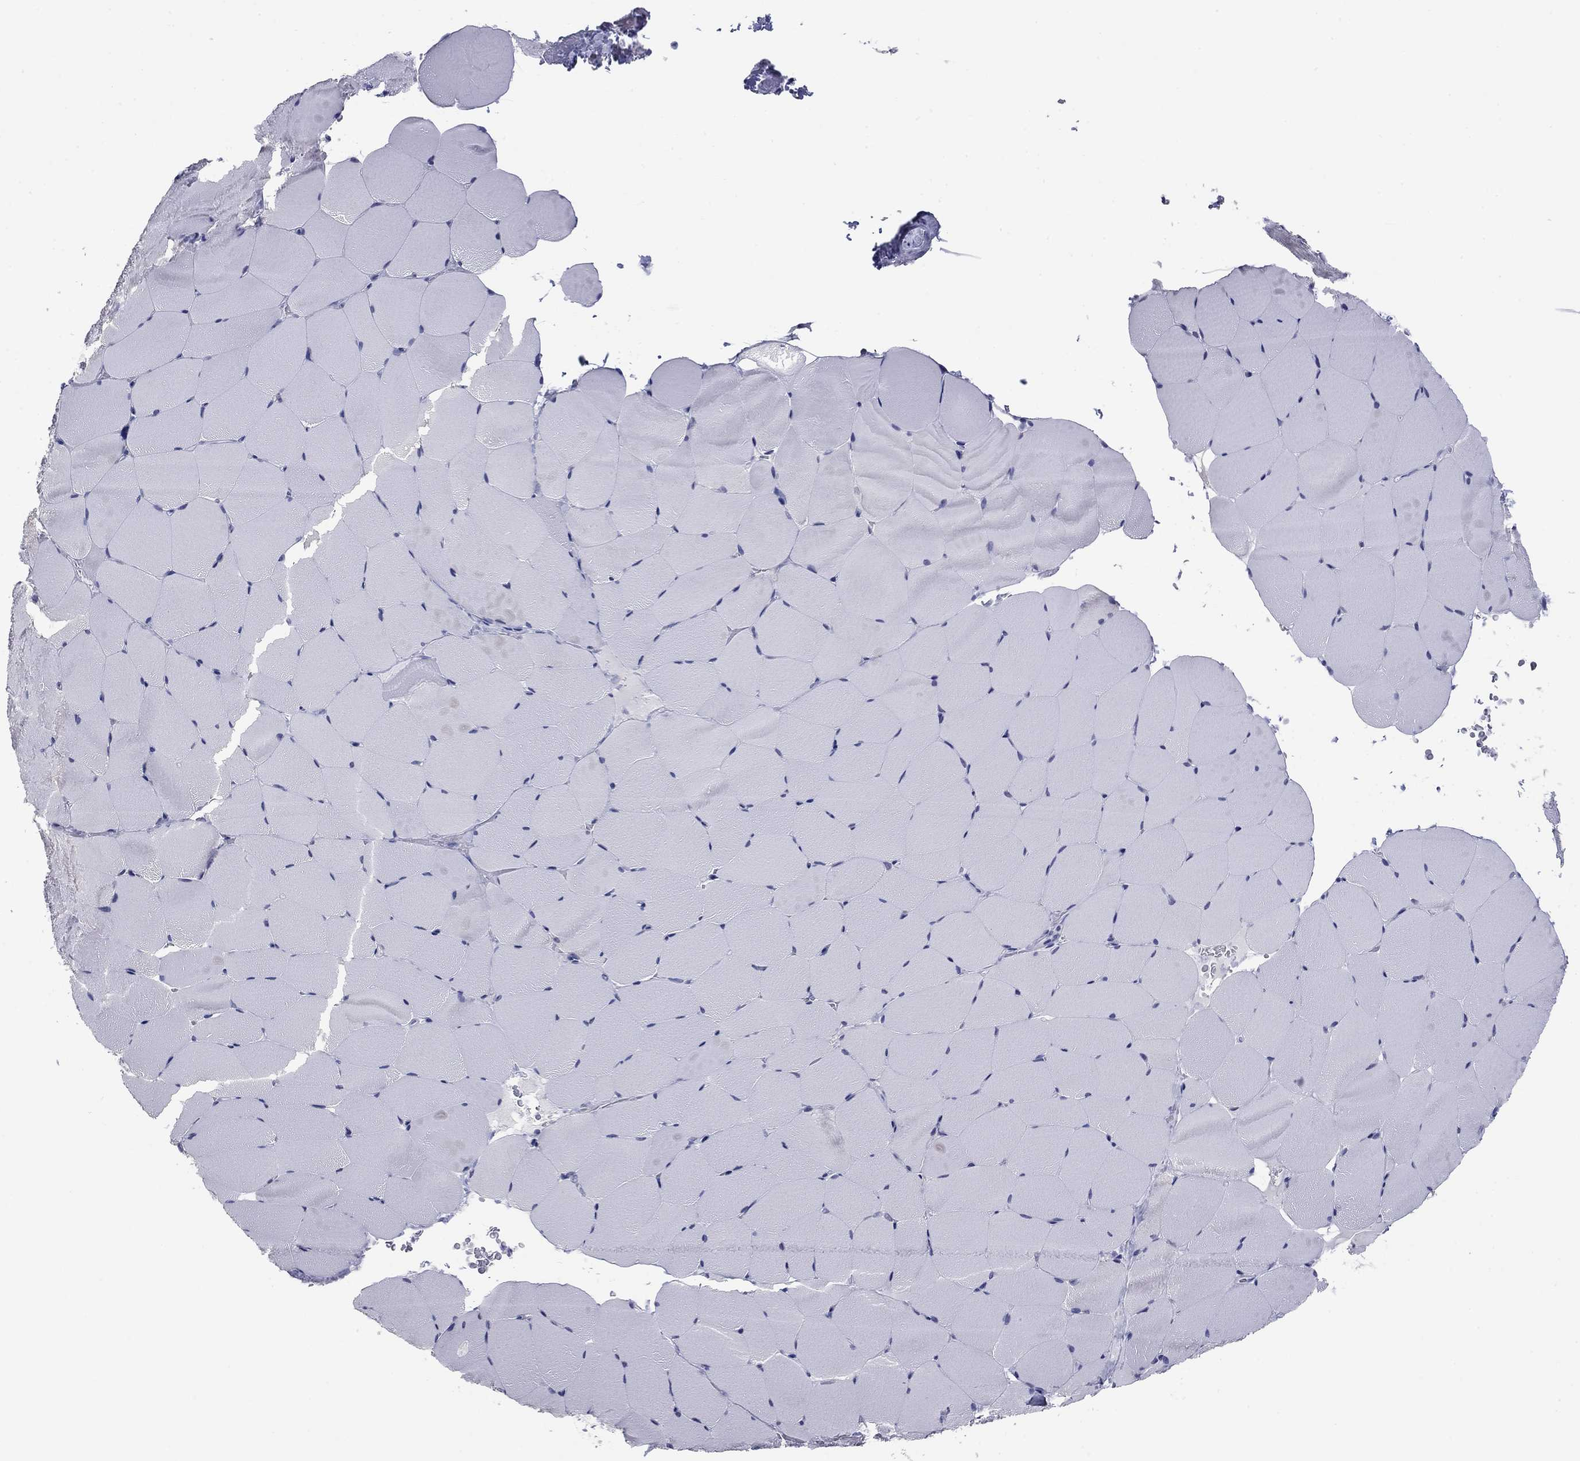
{"staining": {"intensity": "negative", "quantity": "none", "location": "none"}, "tissue": "skeletal muscle", "cell_type": "Myocytes", "image_type": "normal", "snomed": [{"axis": "morphology", "description": "Normal tissue, NOS"}, {"axis": "topography", "description": "Skeletal muscle"}], "caption": "The image shows no significant positivity in myocytes of skeletal muscle. (DAB immunohistochemistry with hematoxylin counter stain).", "gene": "HAO1", "patient": {"sex": "female", "age": 37}}